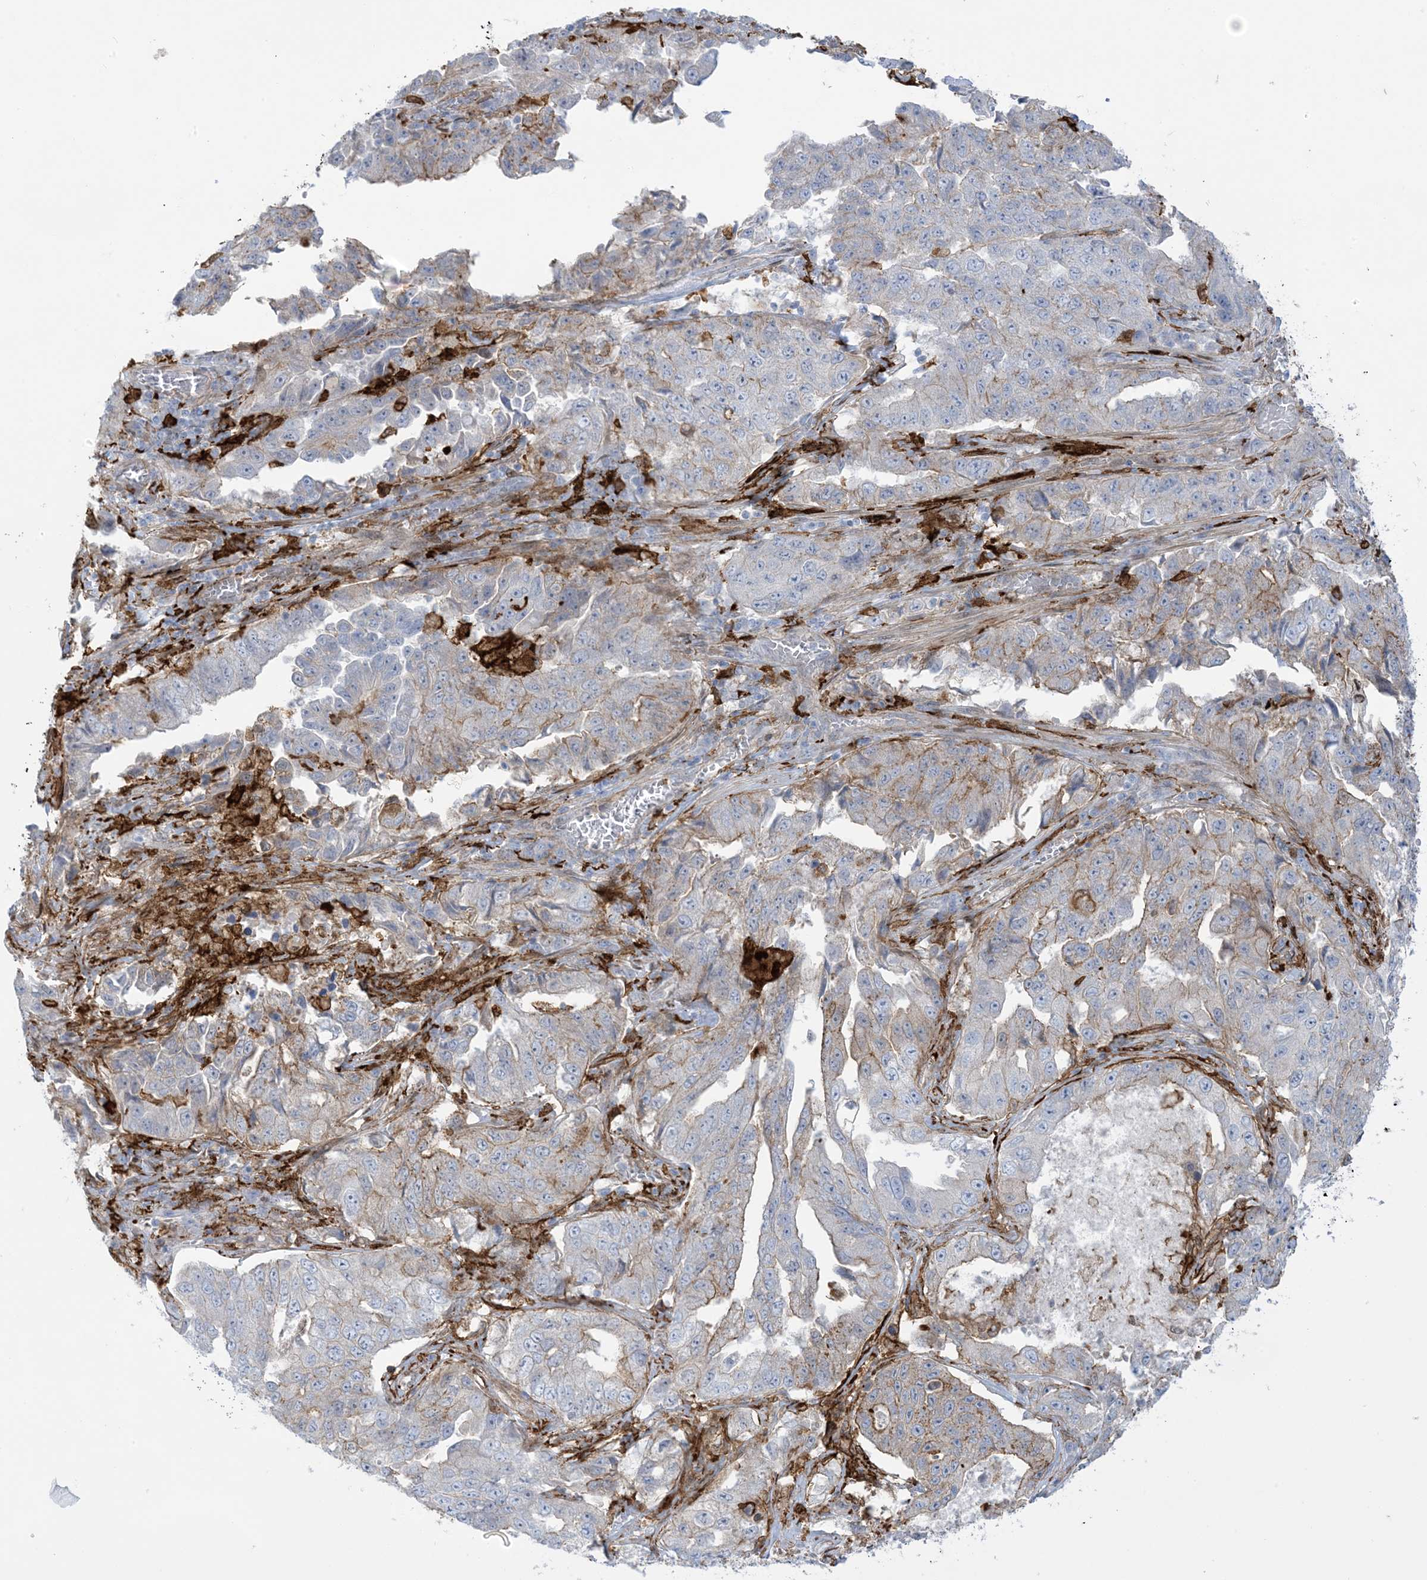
{"staining": {"intensity": "weak", "quantity": "<25%", "location": "cytoplasmic/membranous"}, "tissue": "lung cancer", "cell_type": "Tumor cells", "image_type": "cancer", "snomed": [{"axis": "morphology", "description": "Adenocarcinoma, NOS"}, {"axis": "topography", "description": "Lung"}], "caption": "IHC photomicrograph of neoplastic tissue: human lung adenocarcinoma stained with DAB demonstrates no significant protein staining in tumor cells.", "gene": "ICMT", "patient": {"sex": "female", "age": 51}}